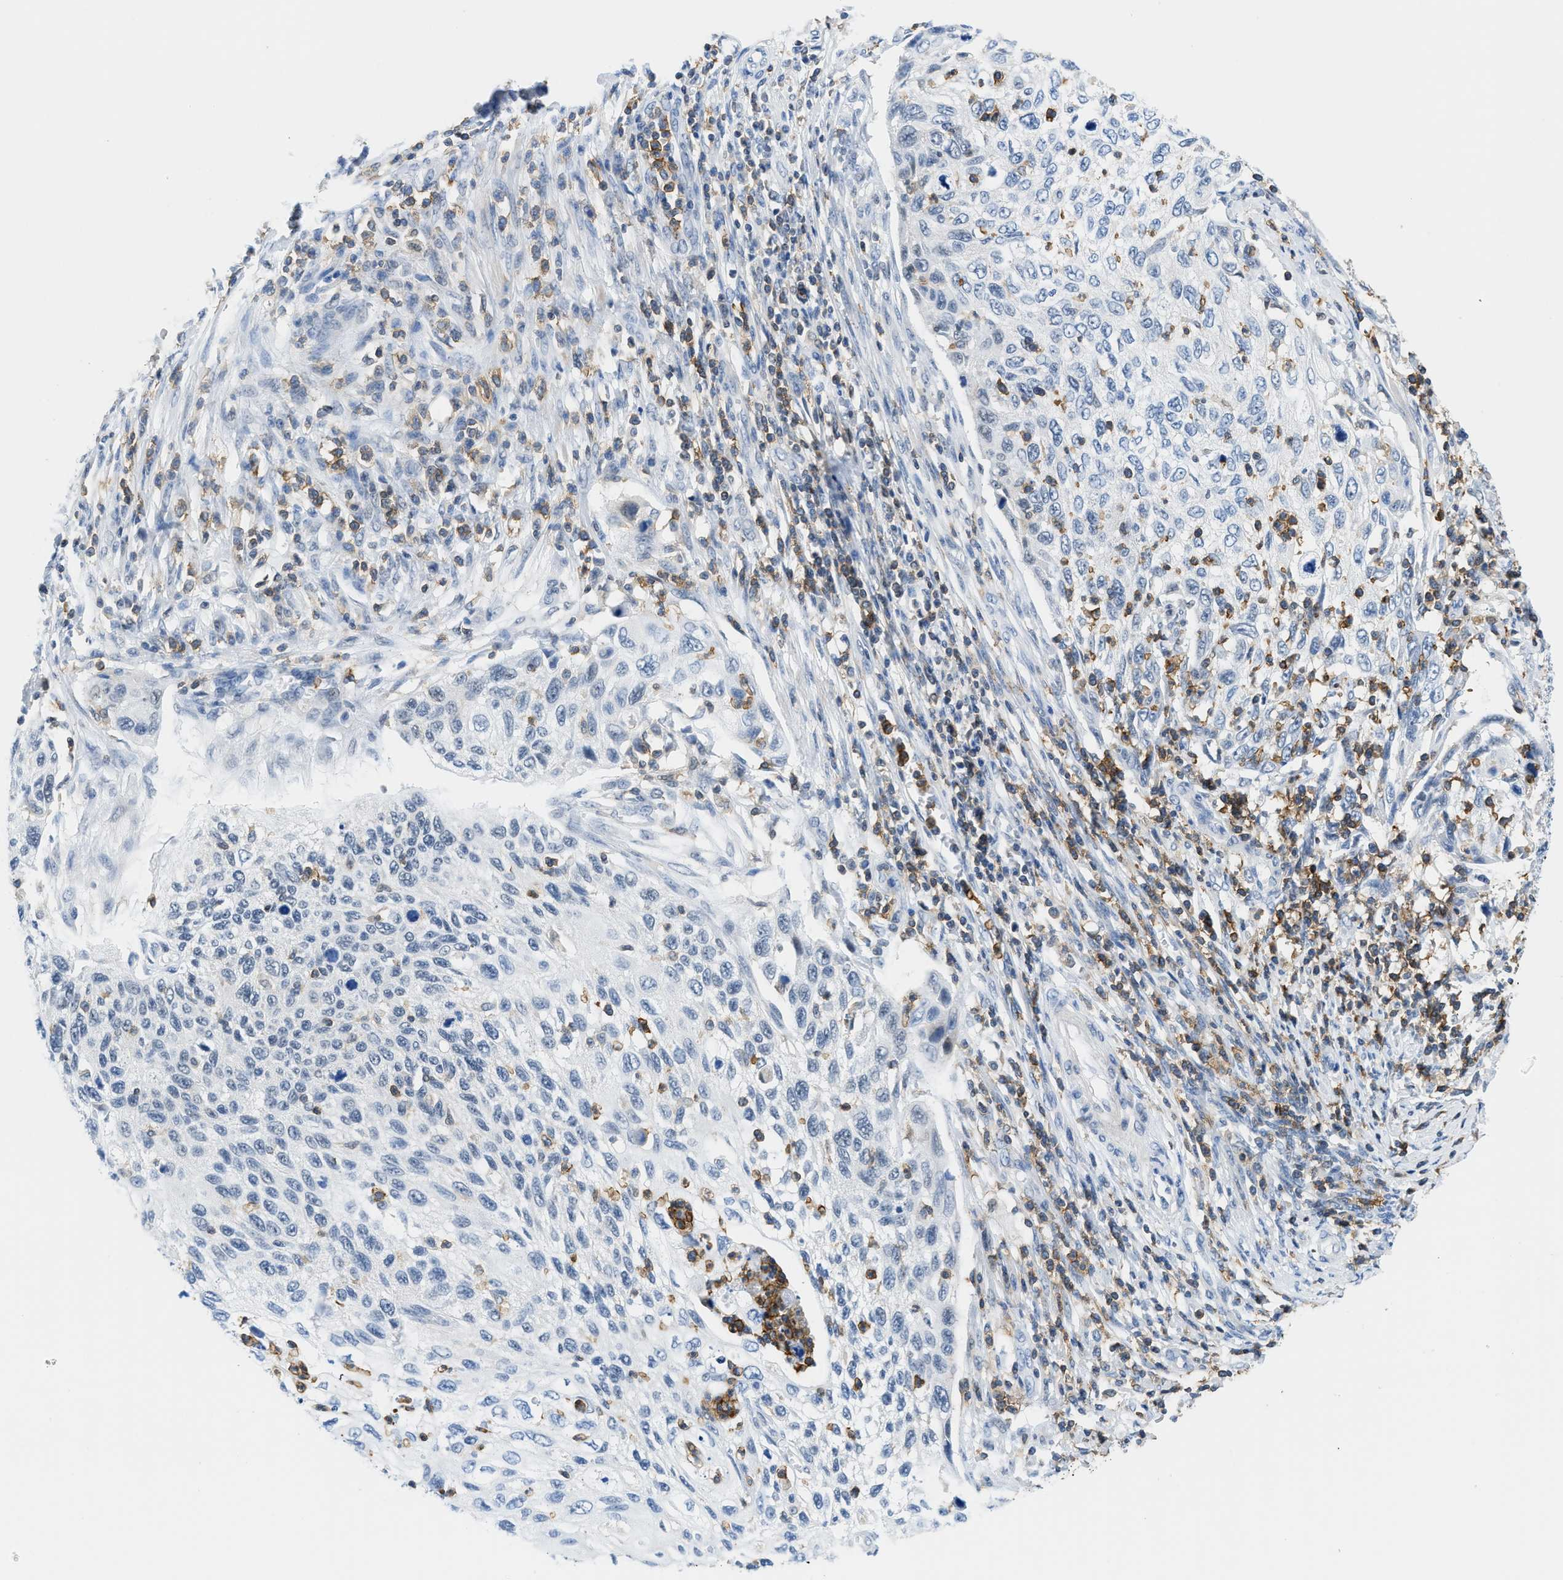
{"staining": {"intensity": "negative", "quantity": "none", "location": "none"}, "tissue": "cervical cancer", "cell_type": "Tumor cells", "image_type": "cancer", "snomed": [{"axis": "morphology", "description": "Squamous cell carcinoma, NOS"}, {"axis": "topography", "description": "Cervix"}], "caption": "This is an immunohistochemistry image of human cervical cancer (squamous cell carcinoma). There is no expression in tumor cells.", "gene": "FAM151A", "patient": {"sex": "female", "age": 70}}